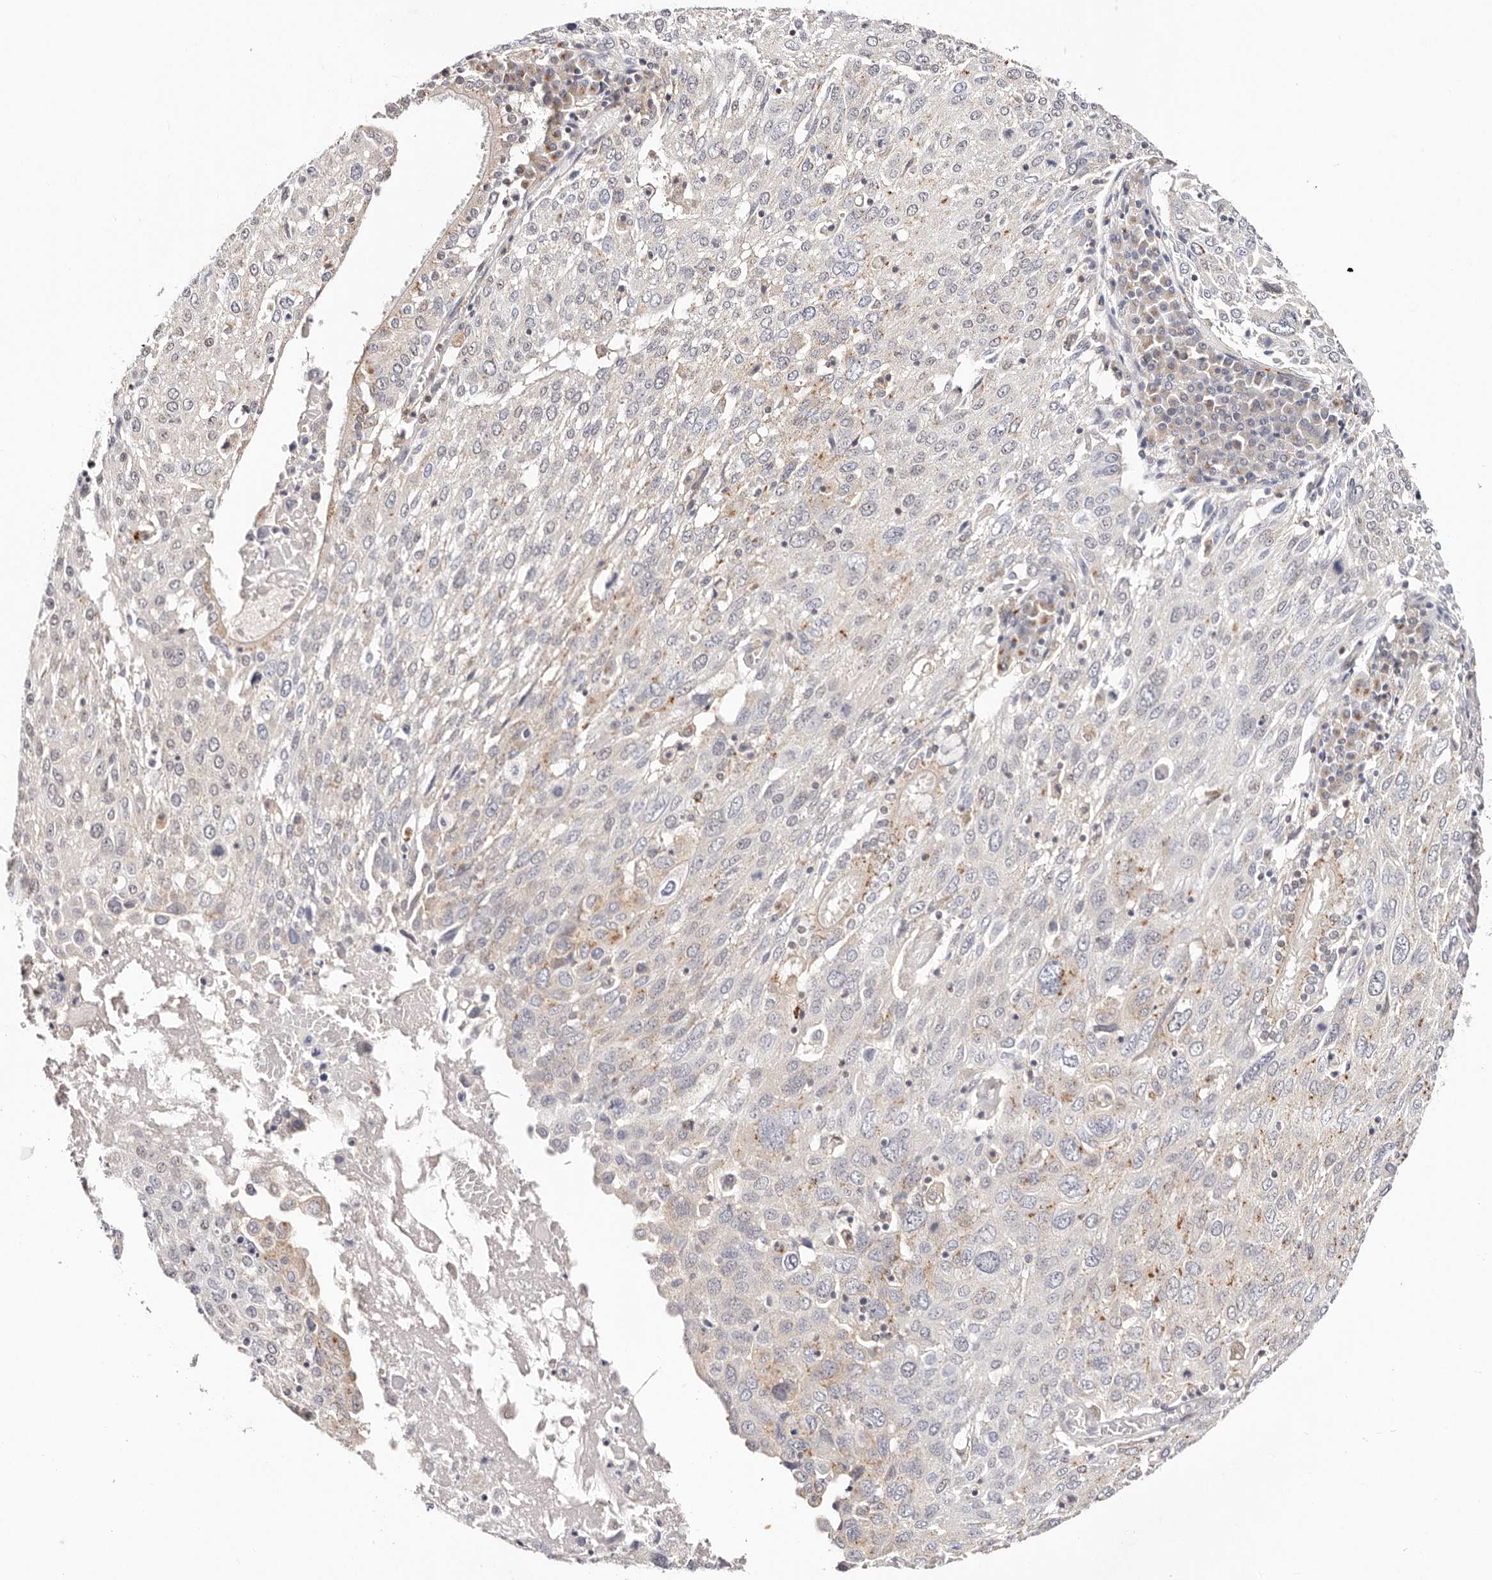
{"staining": {"intensity": "moderate", "quantity": "<25%", "location": "cytoplasmic/membranous"}, "tissue": "lung cancer", "cell_type": "Tumor cells", "image_type": "cancer", "snomed": [{"axis": "morphology", "description": "Squamous cell carcinoma, NOS"}, {"axis": "topography", "description": "Lung"}], "caption": "Immunohistochemistry staining of squamous cell carcinoma (lung), which displays low levels of moderate cytoplasmic/membranous expression in about <25% of tumor cells indicating moderate cytoplasmic/membranous protein staining. The staining was performed using DAB (3,3'-diaminobenzidine) (brown) for protein detection and nuclei were counterstained in hematoxylin (blue).", "gene": "VIPAS39", "patient": {"sex": "male", "age": 65}}